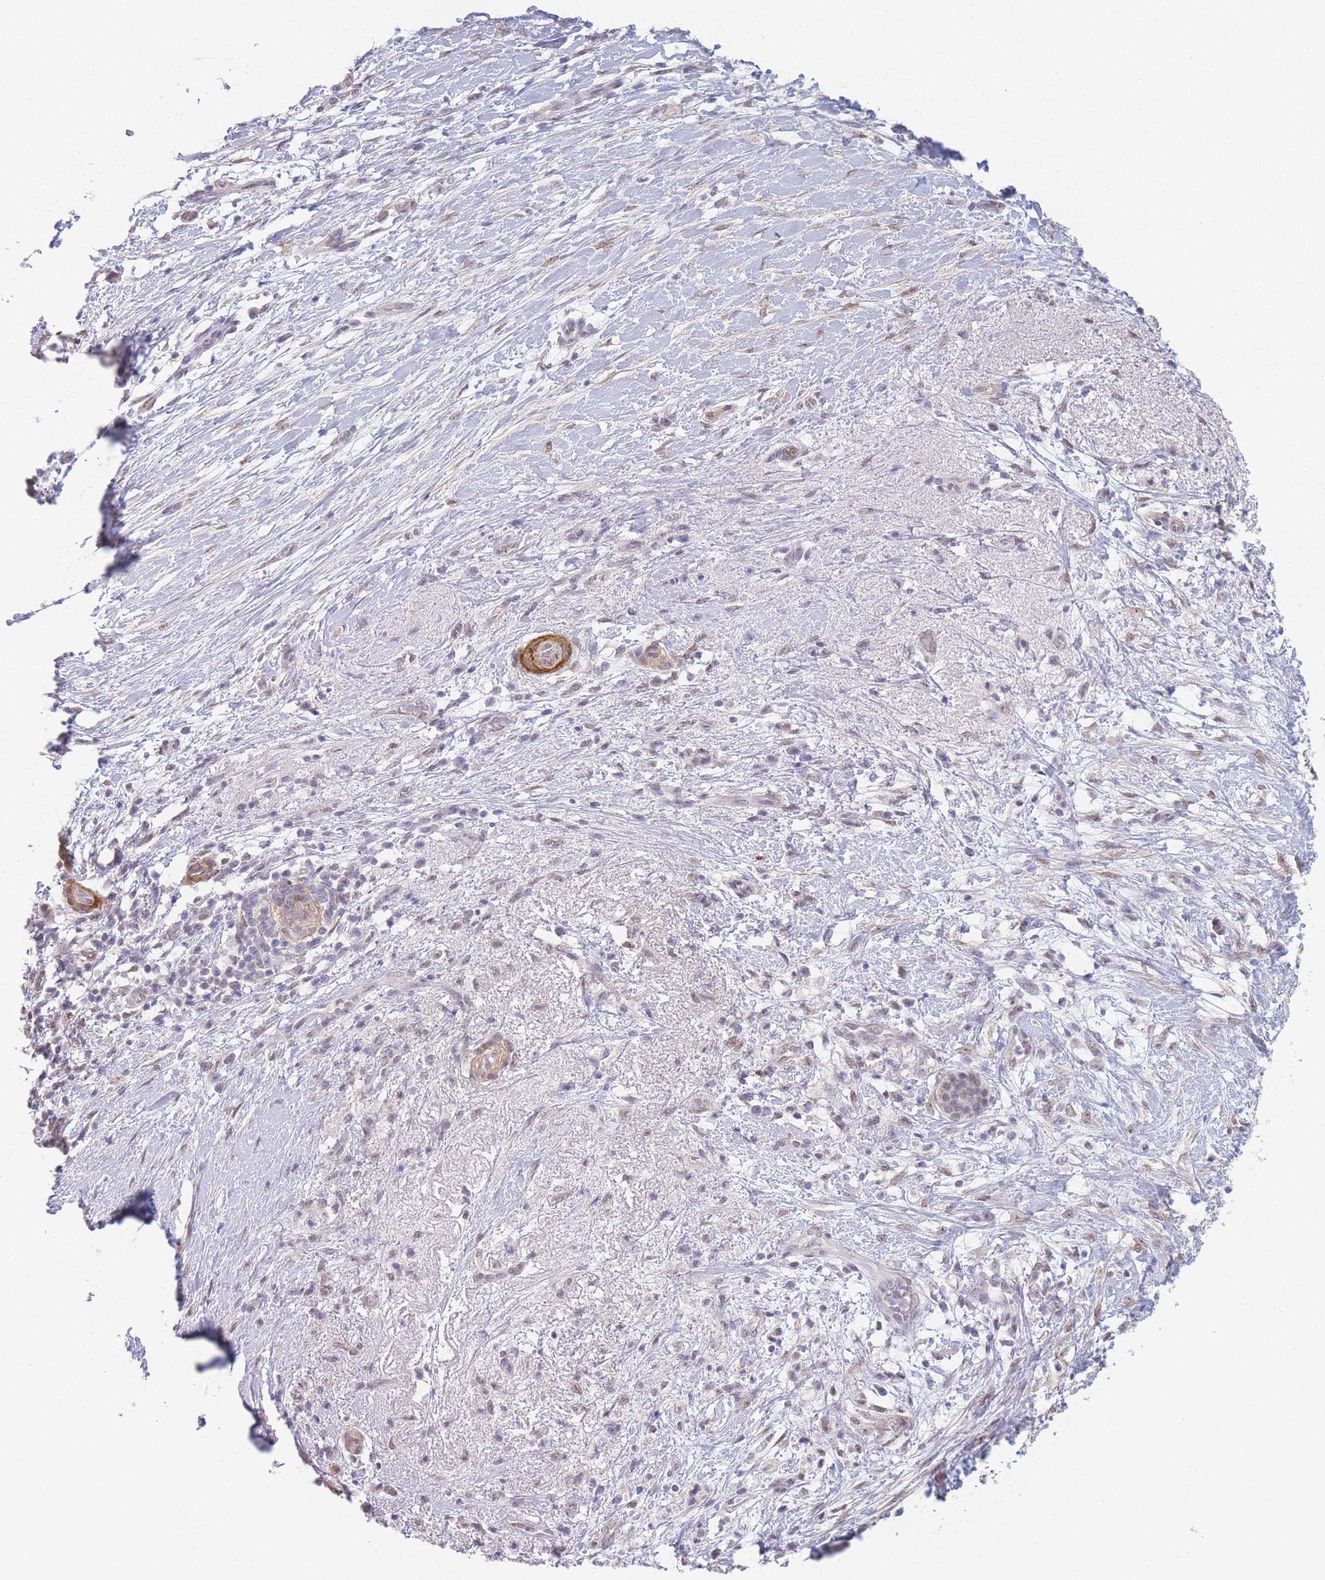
{"staining": {"intensity": "moderate", "quantity": "<25%", "location": "nuclear"}, "tissue": "pancreatic cancer", "cell_type": "Tumor cells", "image_type": "cancer", "snomed": [{"axis": "morphology", "description": "Adenocarcinoma, NOS"}, {"axis": "topography", "description": "Pancreas"}], "caption": "Immunohistochemical staining of adenocarcinoma (pancreatic) demonstrates moderate nuclear protein expression in approximately <25% of tumor cells. (DAB IHC, brown staining for protein, blue staining for nuclei).", "gene": "SIN3B", "patient": {"sex": "female", "age": 72}}